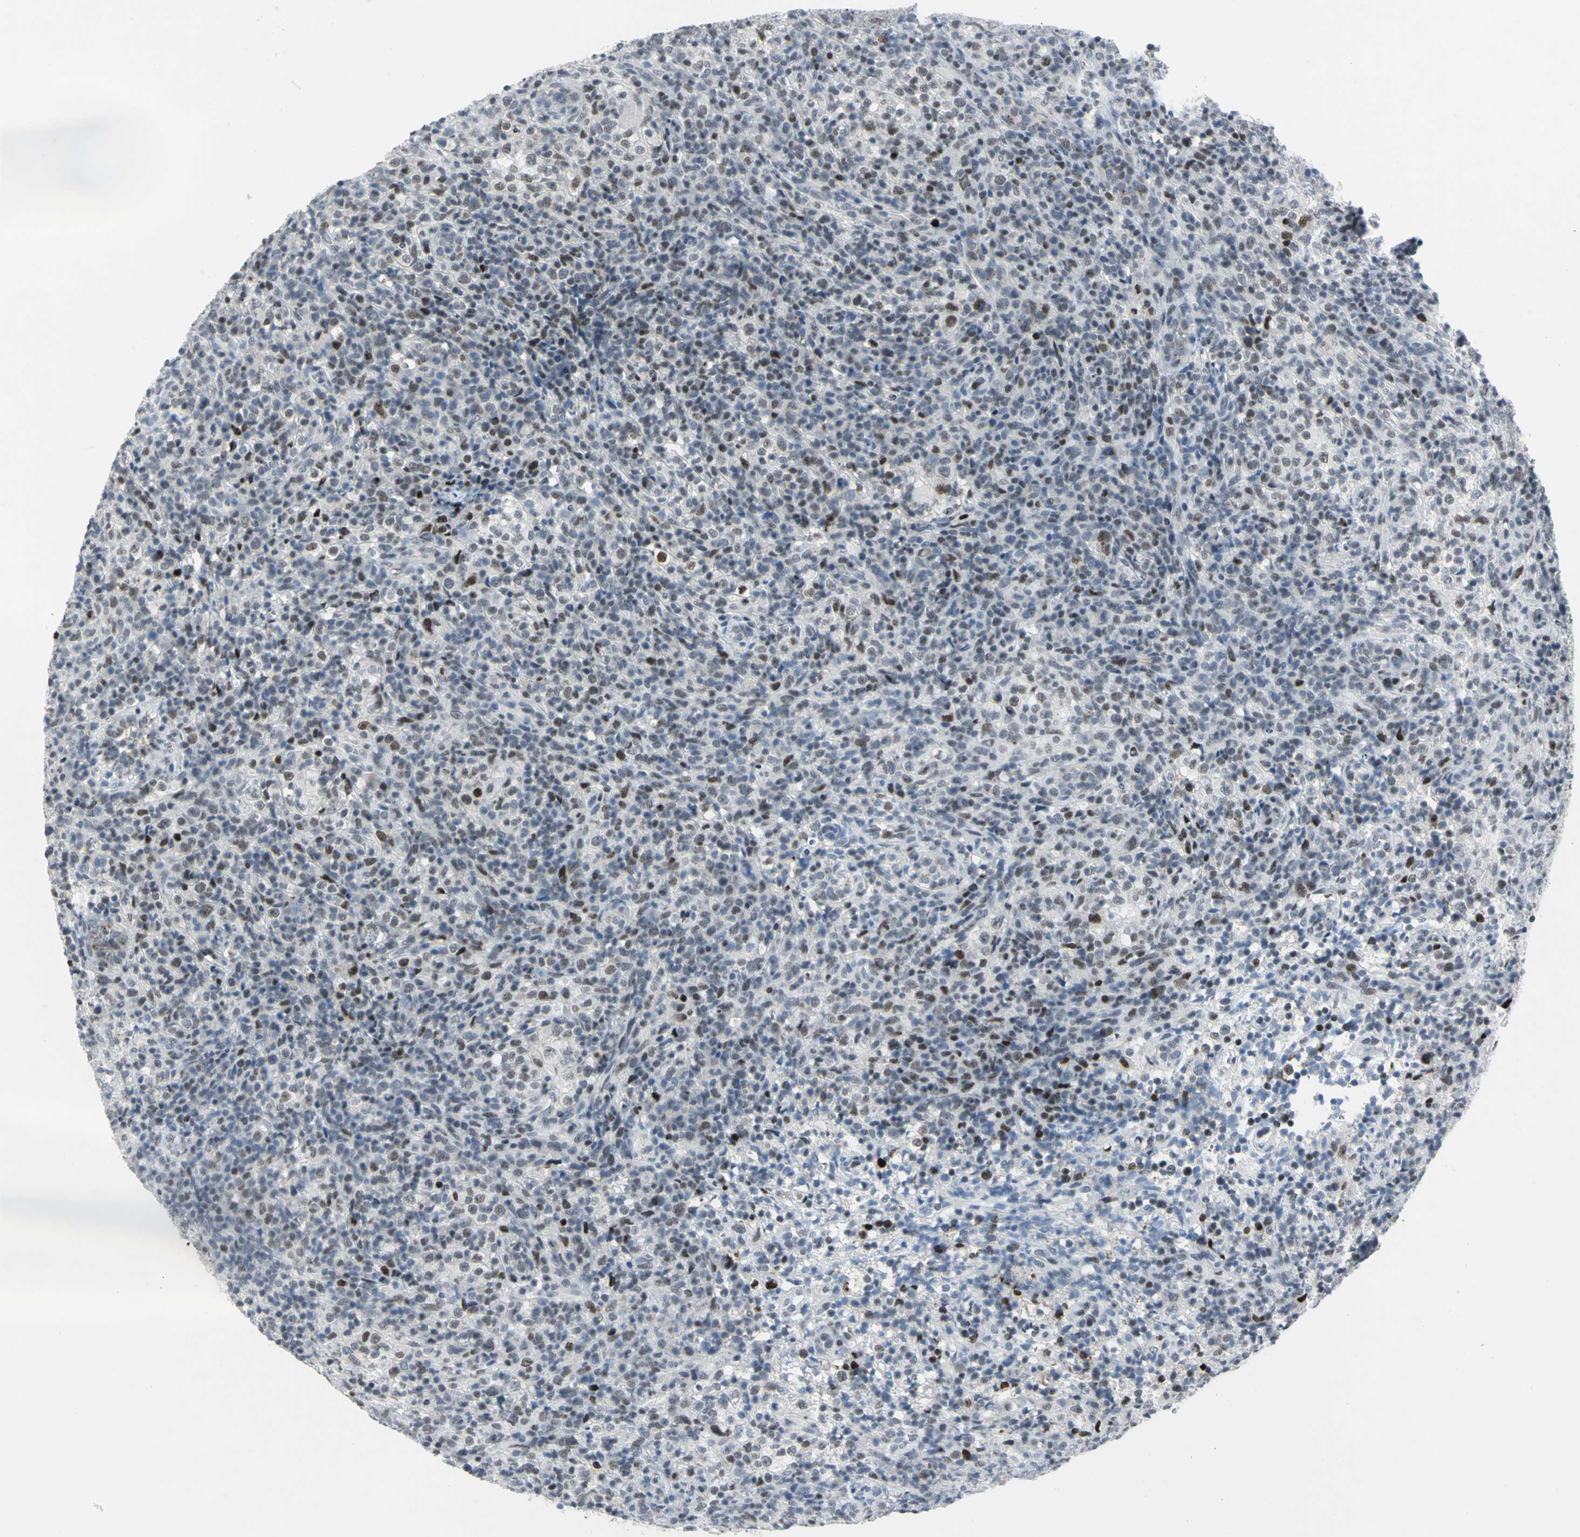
{"staining": {"intensity": "moderate", "quantity": "<25%", "location": "nuclear"}, "tissue": "lymphoma", "cell_type": "Tumor cells", "image_type": "cancer", "snomed": [{"axis": "morphology", "description": "Malignant lymphoma, non-Hodgkin's type, High grade"}, {"axis": "topography", "description": "Lymph node"}], "caption": "Tumor cells demonstrate low levels of moderate nuclear staining in approximately <25% of cells in human high-grade malignant lymphoma, non-Hodgkin's type.", "gene": "RPA1", "patient": {"sex": "female", "age": 76}}